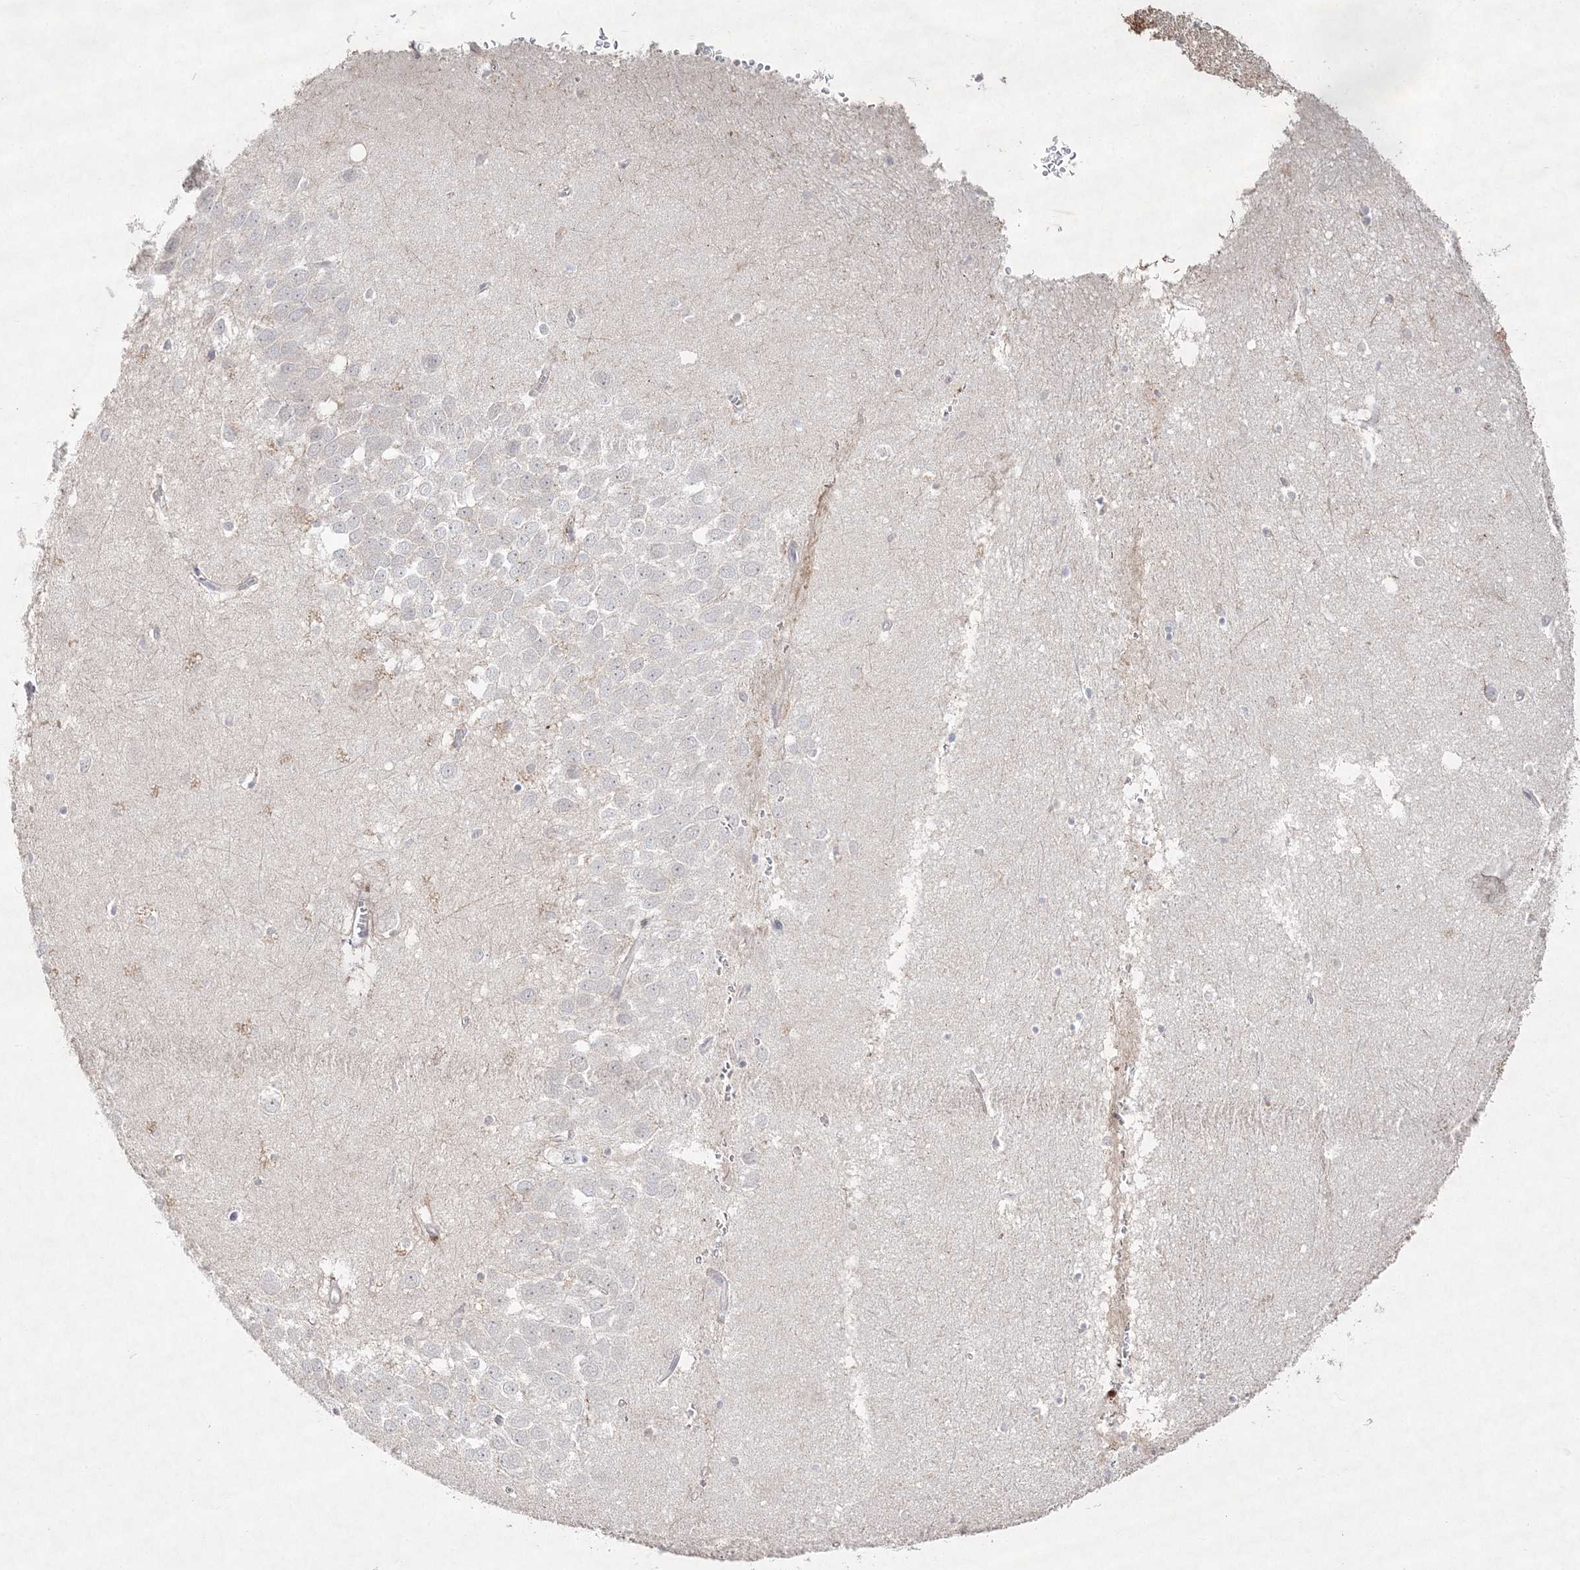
{"staining": {"intensity": "negative", "quantity": "none", "location": "none"}, "tissue": "hippocampus", "cell_type": "Glial cells", "image_type": "normal", "snomed": [{"axis": "morphology", "description": "Normal tissue, NOS"}, {"axis": "topography", "description": "Hippocampus"}], "caption": "A micrograph of hippocampus stained for a protein reveals no brown staining in glial cells. (DAB (3,3'-diaminobenzidine) immunohistochemistry with hematoxylin counter stain).", "gene": "CLNK", "patient": {"sex": "female", "age": 64}}